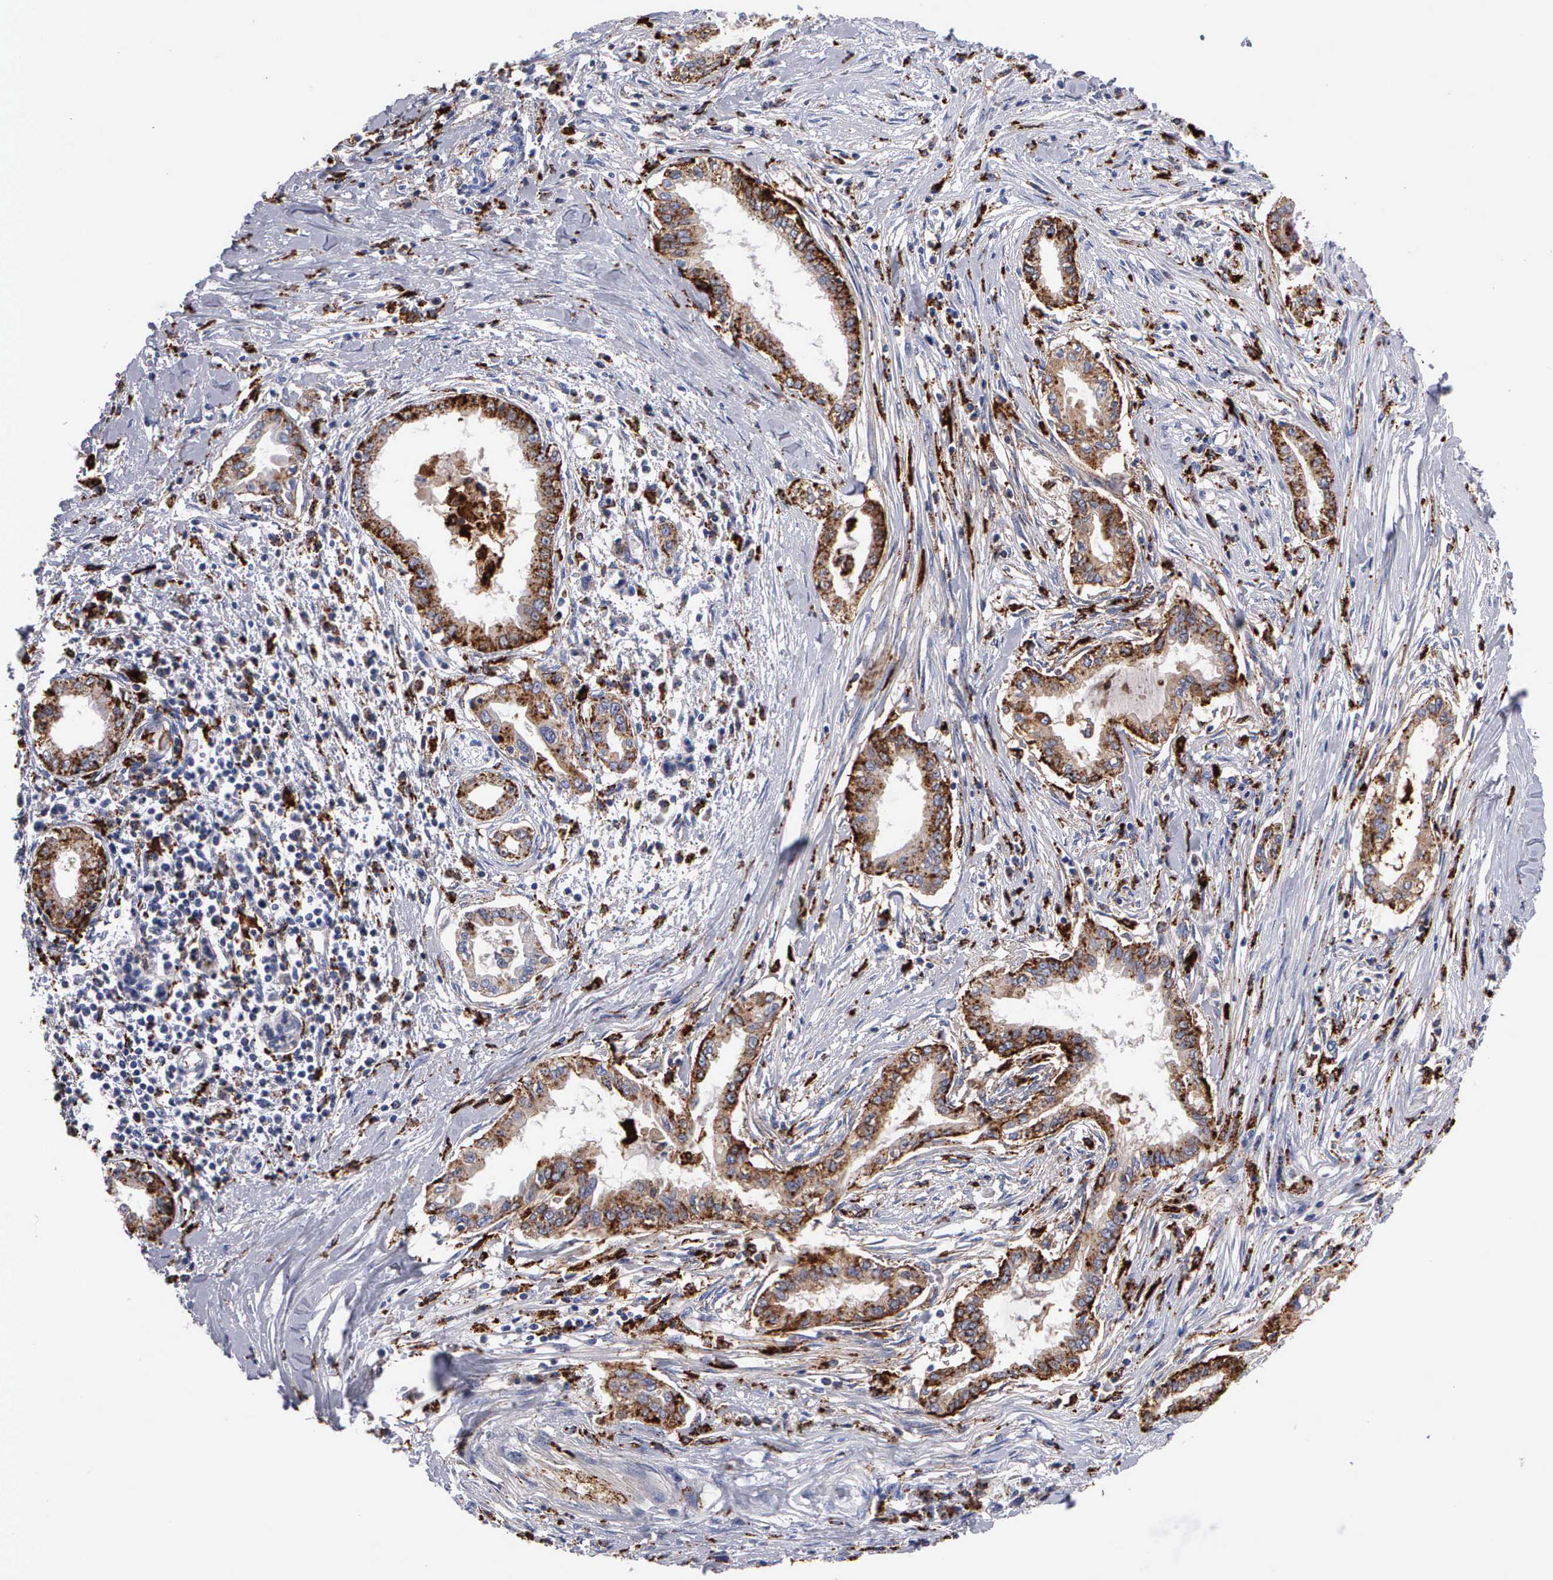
{"staining": {"intensity": "strong", "quantity": ">75%", "location": "cytoplasmic/membranous"}, "tissue": "pancreatic cancer", "cell_type": "Tumor cells", "image_type": "cancer", "snomed": [{"axis": "morphology", "description": "Adenocarcinoma, NOS"}, {"axis": "topography", "description": "Pancreas"}], "caption": "IHC of pancreatic cancer reveals high levels of strong cytoplasmic/membranous staining in approximately >75% of tumor cells. (DAB (3,3'-diaminobenzidine) IHC, brown staining for protein, blue staining for nuclei).", "gene": "CTSH", "patient": {"sex": "female", "age": 64}}